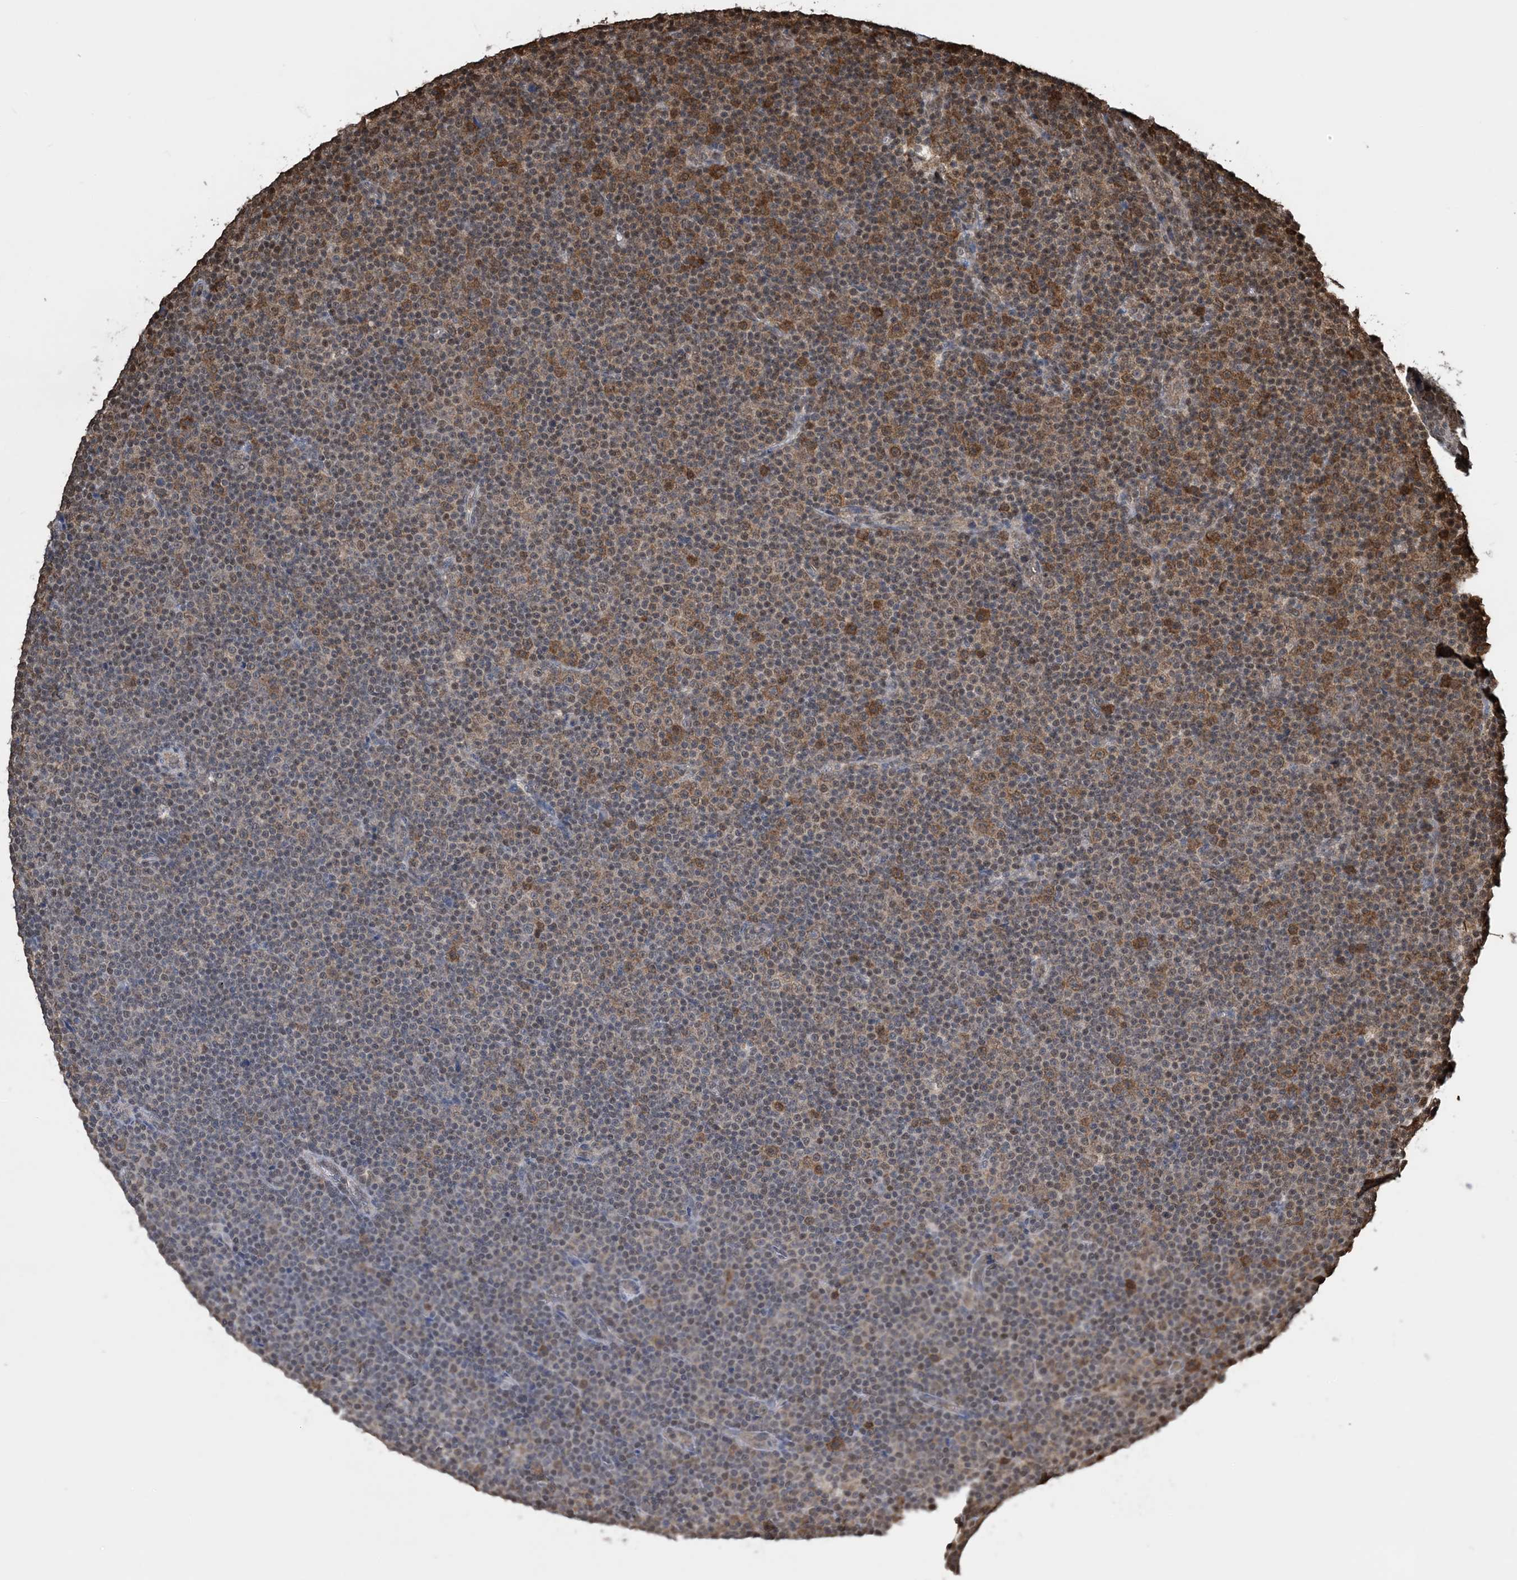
{"staining": {"intensity": "moderate", "quantity": "<25%", "location": "cytoplasmic/membranous"}, "tissue": "lymphoma", "cell_type": "Tumor cells", "image_type": "cancer", "snomed": [{"axis": "morphology", "description": "Malignant lymphoma, non-Hodgkin's type, Low grade"}, {"axis": "topography", "description": "Lymph node"}], "caption": "High-magnification brightfield microscopy of lymphoma stained with DAB (brown) and counterstained with hematoxylin (blue). tumor cells exhibit moderate cytoplasmic/membranous expression is appreciated in approximately<25% of cells.", "gene": "HSPA1A", "patient": {"sex": "female", "age": 67}}